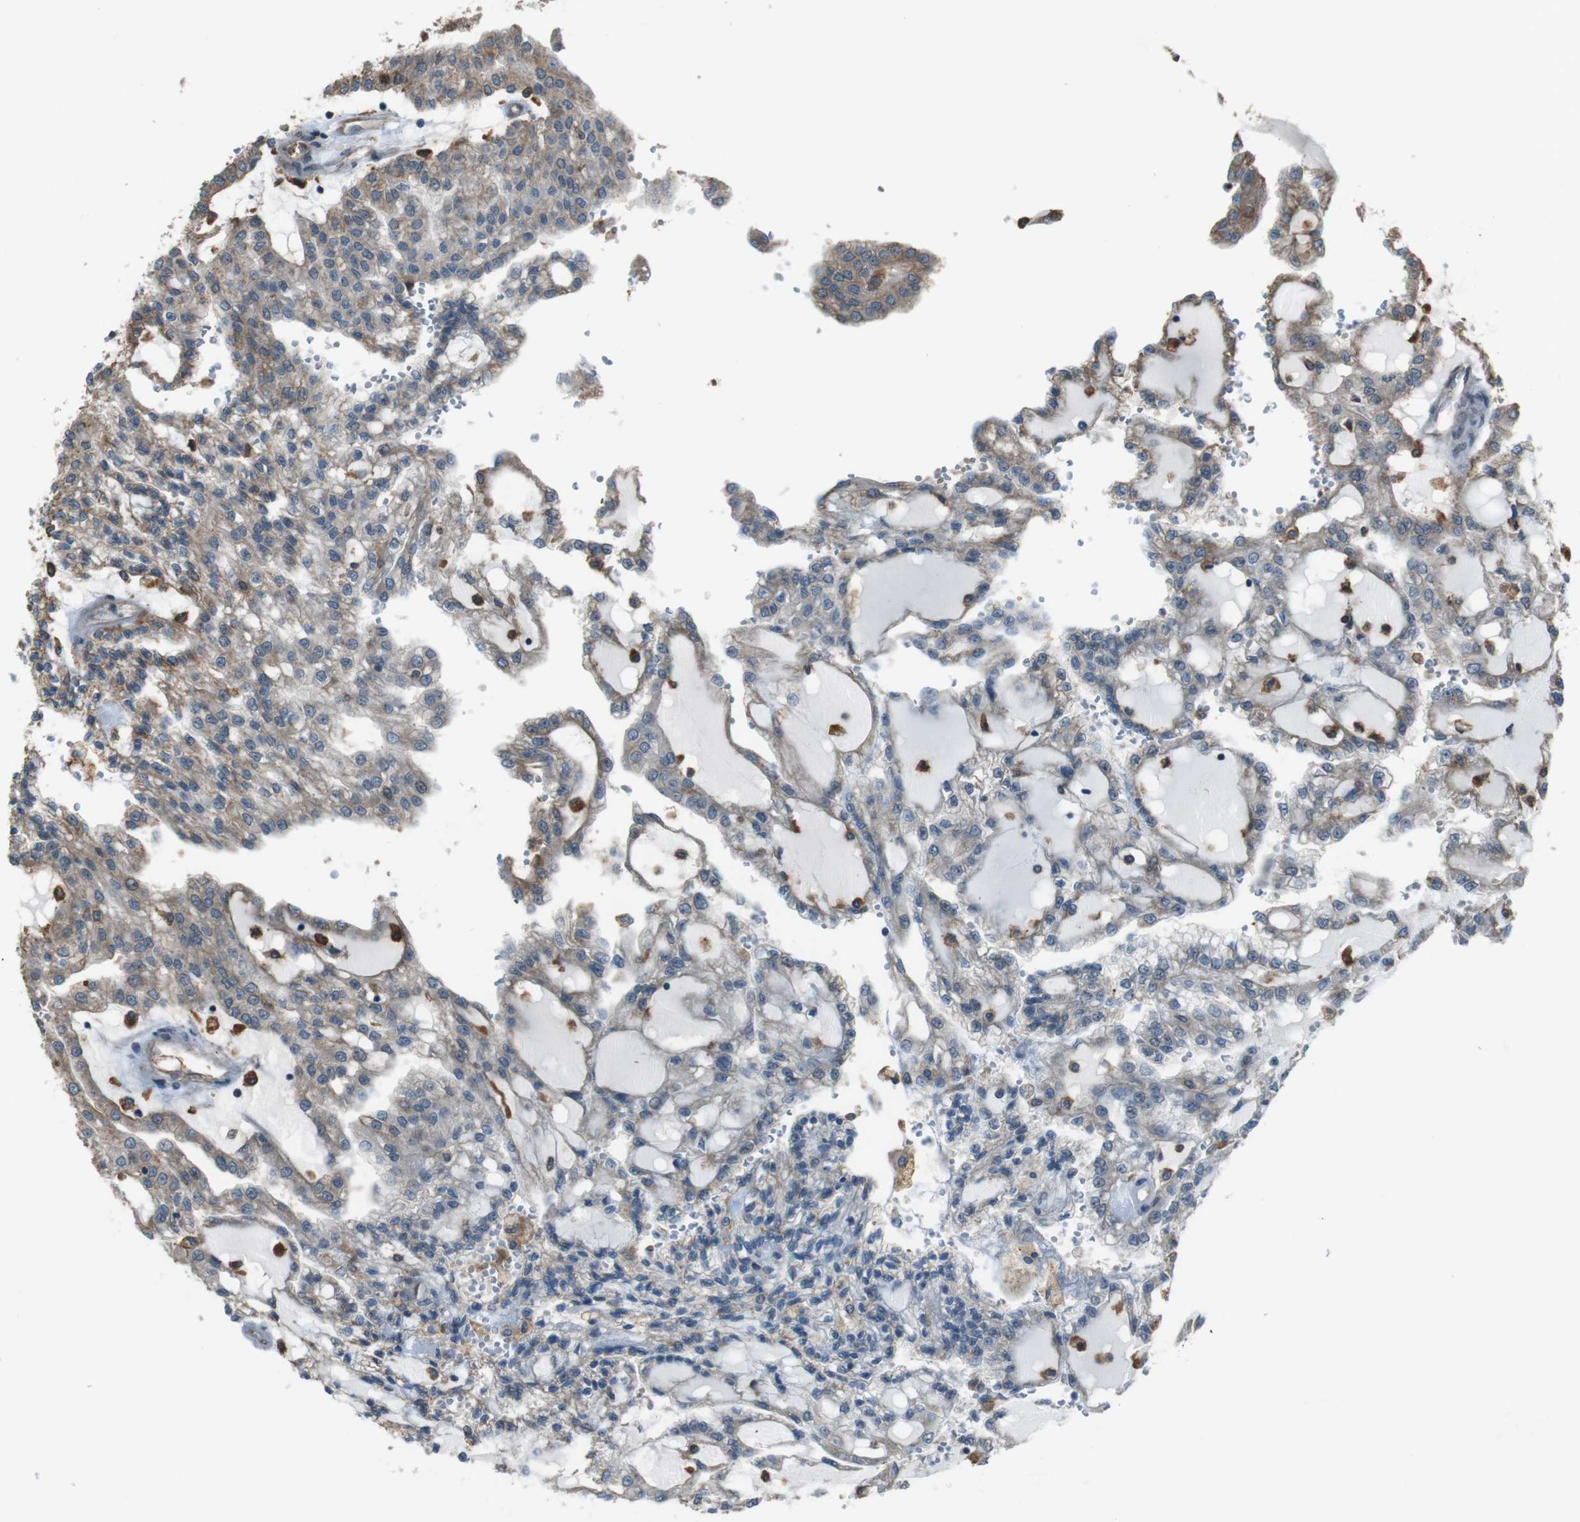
{"staining": {"intensity": "weak", "quantity": "<25%", "location": "cytoplasmic/membranous"}, "tissue": "renal cancer", "cell_type": "Tumor cells", "image_type": "cancer", "snomed": [{"axis": "morphology", "description": "Adenocarcinoma, NOS"}, {"axis": "topography", "description": "Kidney"}], "caption": "Immunohistochemistry (IHC) micrograph of neoplastic tissue: renal adenocarcinoma stained with DAB exhibits no significant protein expression in tumor cells.", "gene": "ATP2B1", "patient": {"sex": "male", "age": 63}}